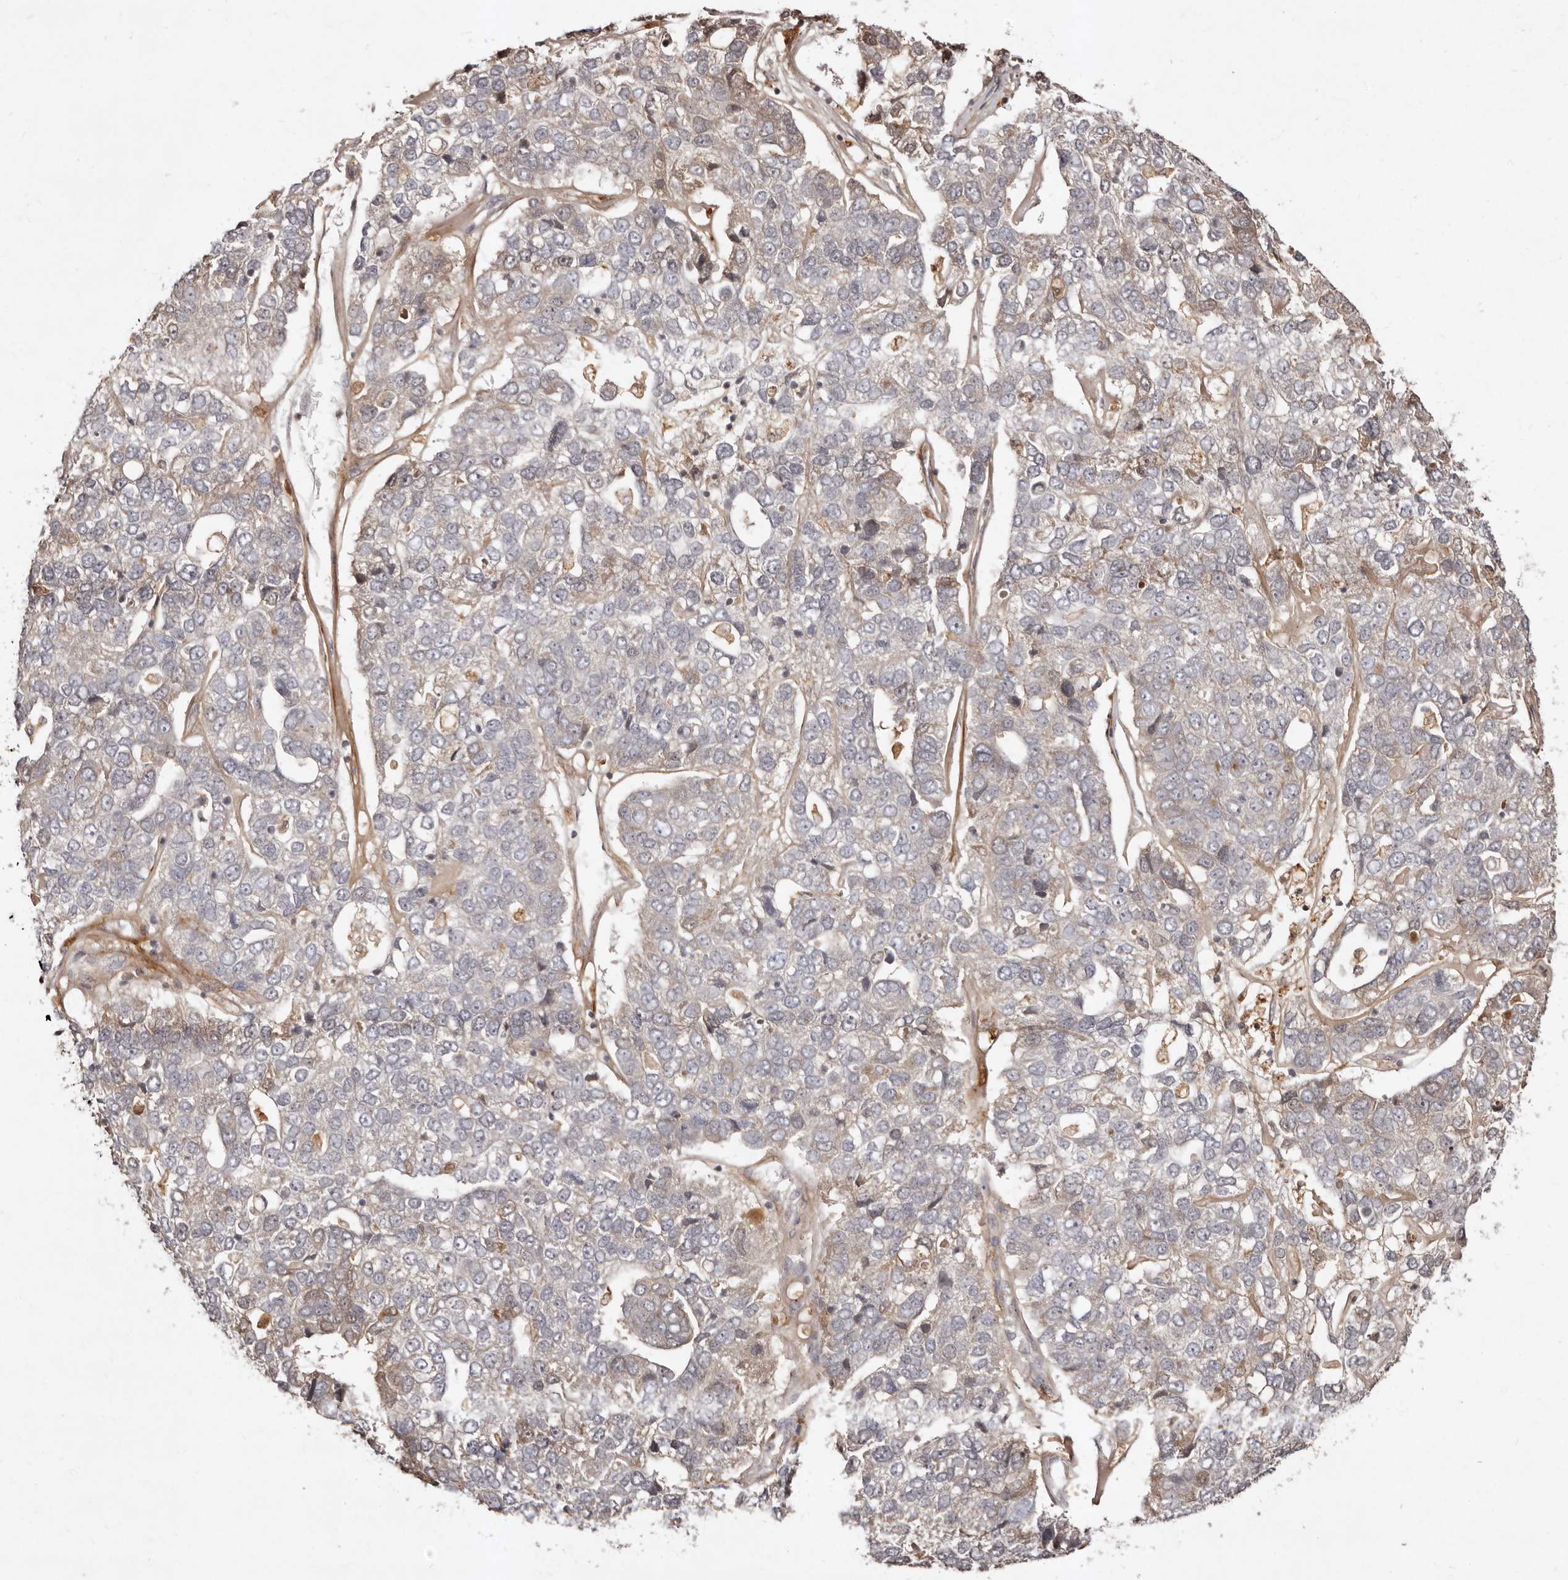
{"staining": {"intensity": "weak", "quantity": "<25%", "location": "cytoplasmic/membranous"}, "tissue": "pancreatic cancer", "cell_type": "Tumor cells", "image_type": "cancer", "snomed": [{"axis": "morphology", "description": "Adenocarcinoma, NOS"}, {"axis": "topography", "description": "Pancreas"}], "caption": "Tumor cells are negative for protein expression in human pancreatic adenocarcinoma. (Brightfield microscopy of DAB (3,3'-diaminobenzidine) IHC at high magnification).", "gene": "LCORL", "patient": {"sex": "female", "age": 61}}